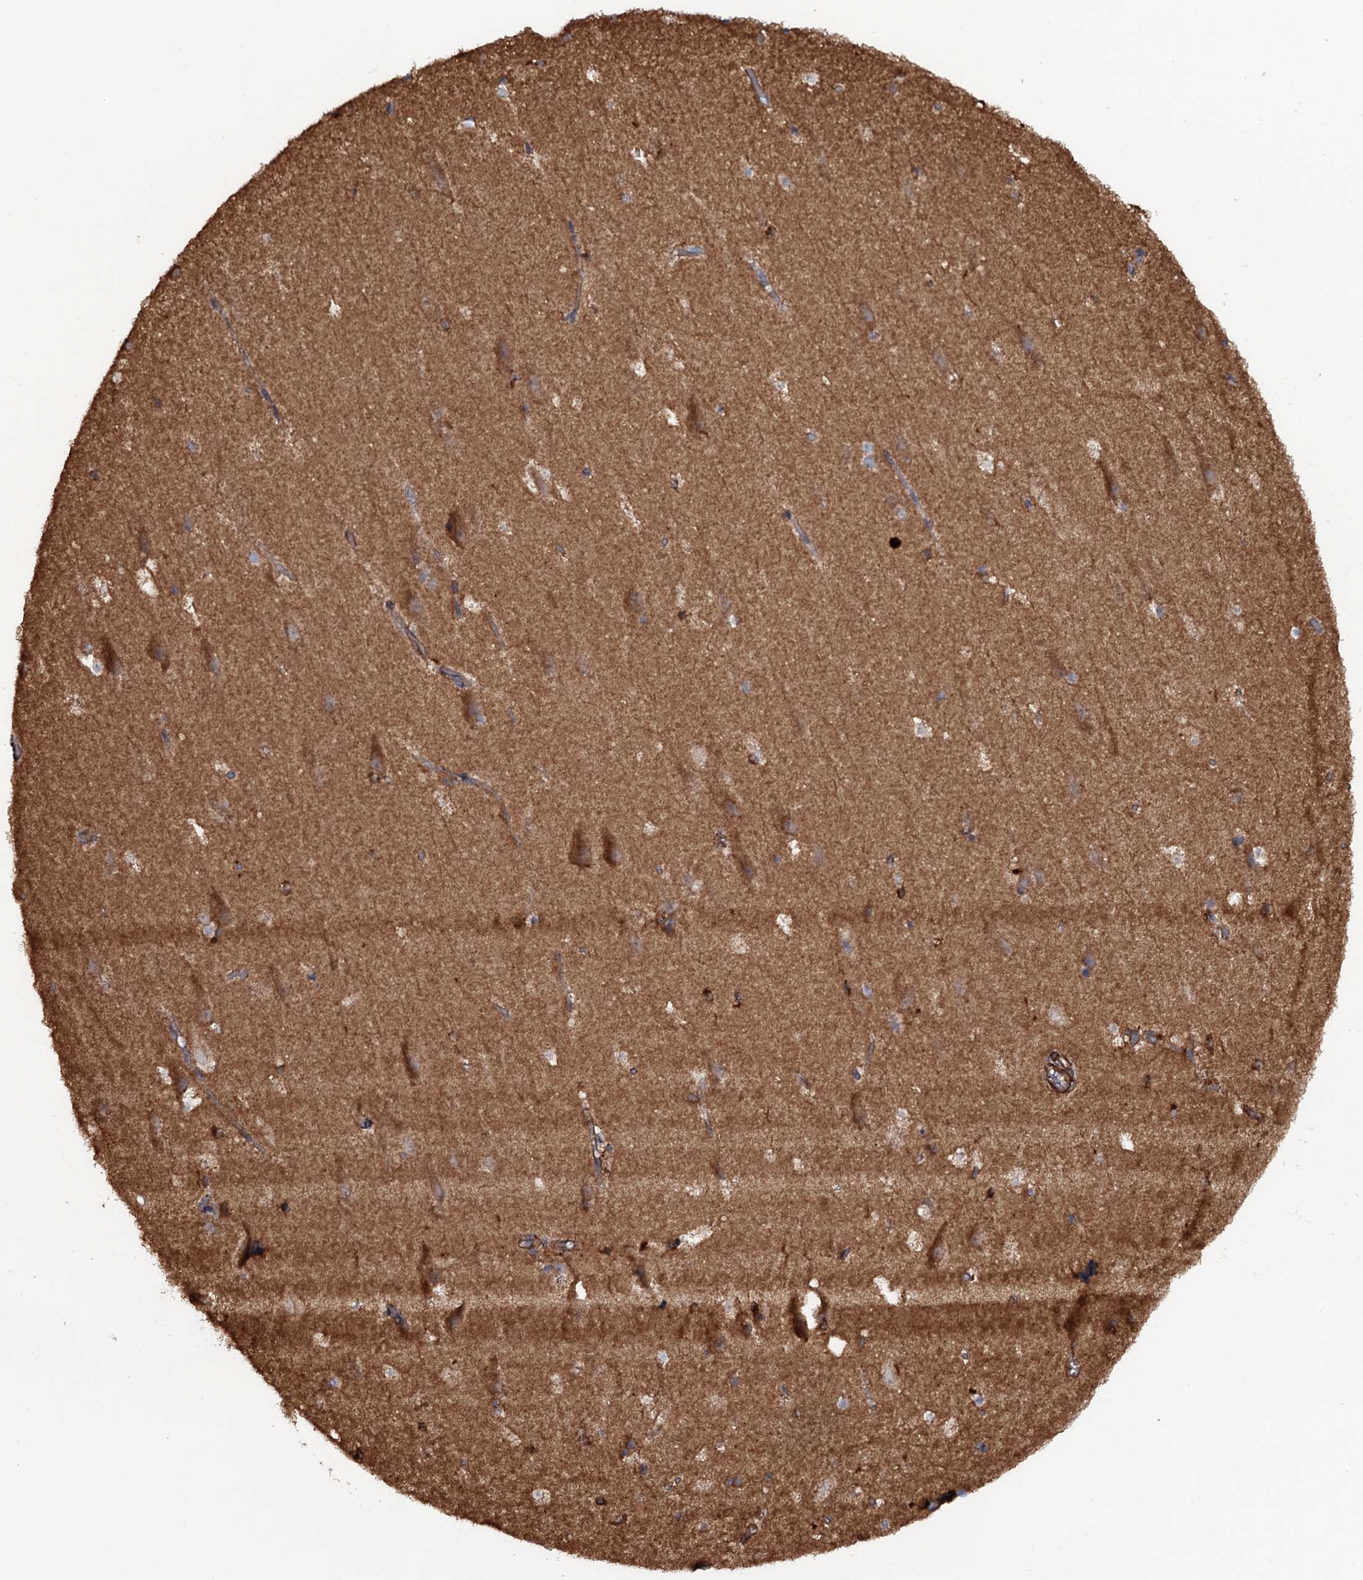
{"staining": {"intensity": "moderate", "quantity": "<25%", "location": "cytoplasmic/membranous"}, "tissue": "hippocampus", "cell_type": "Glial cells", "image_type": "normal", "snomed": [{"axis": "morphology", "description": "Normal tissue, NOS"}, {"axis": "topography", "description": "Hippocampus"}], "caption": "A brown stain shows moderate cytoplasmic/membranous expression of a protein in glial cells of unremarkable human hippocampus. (Brightfield microscopy of DAB IHC at high magnification).", "gene": "VWA8", "patient": {"sex": "female", "age": 52}}